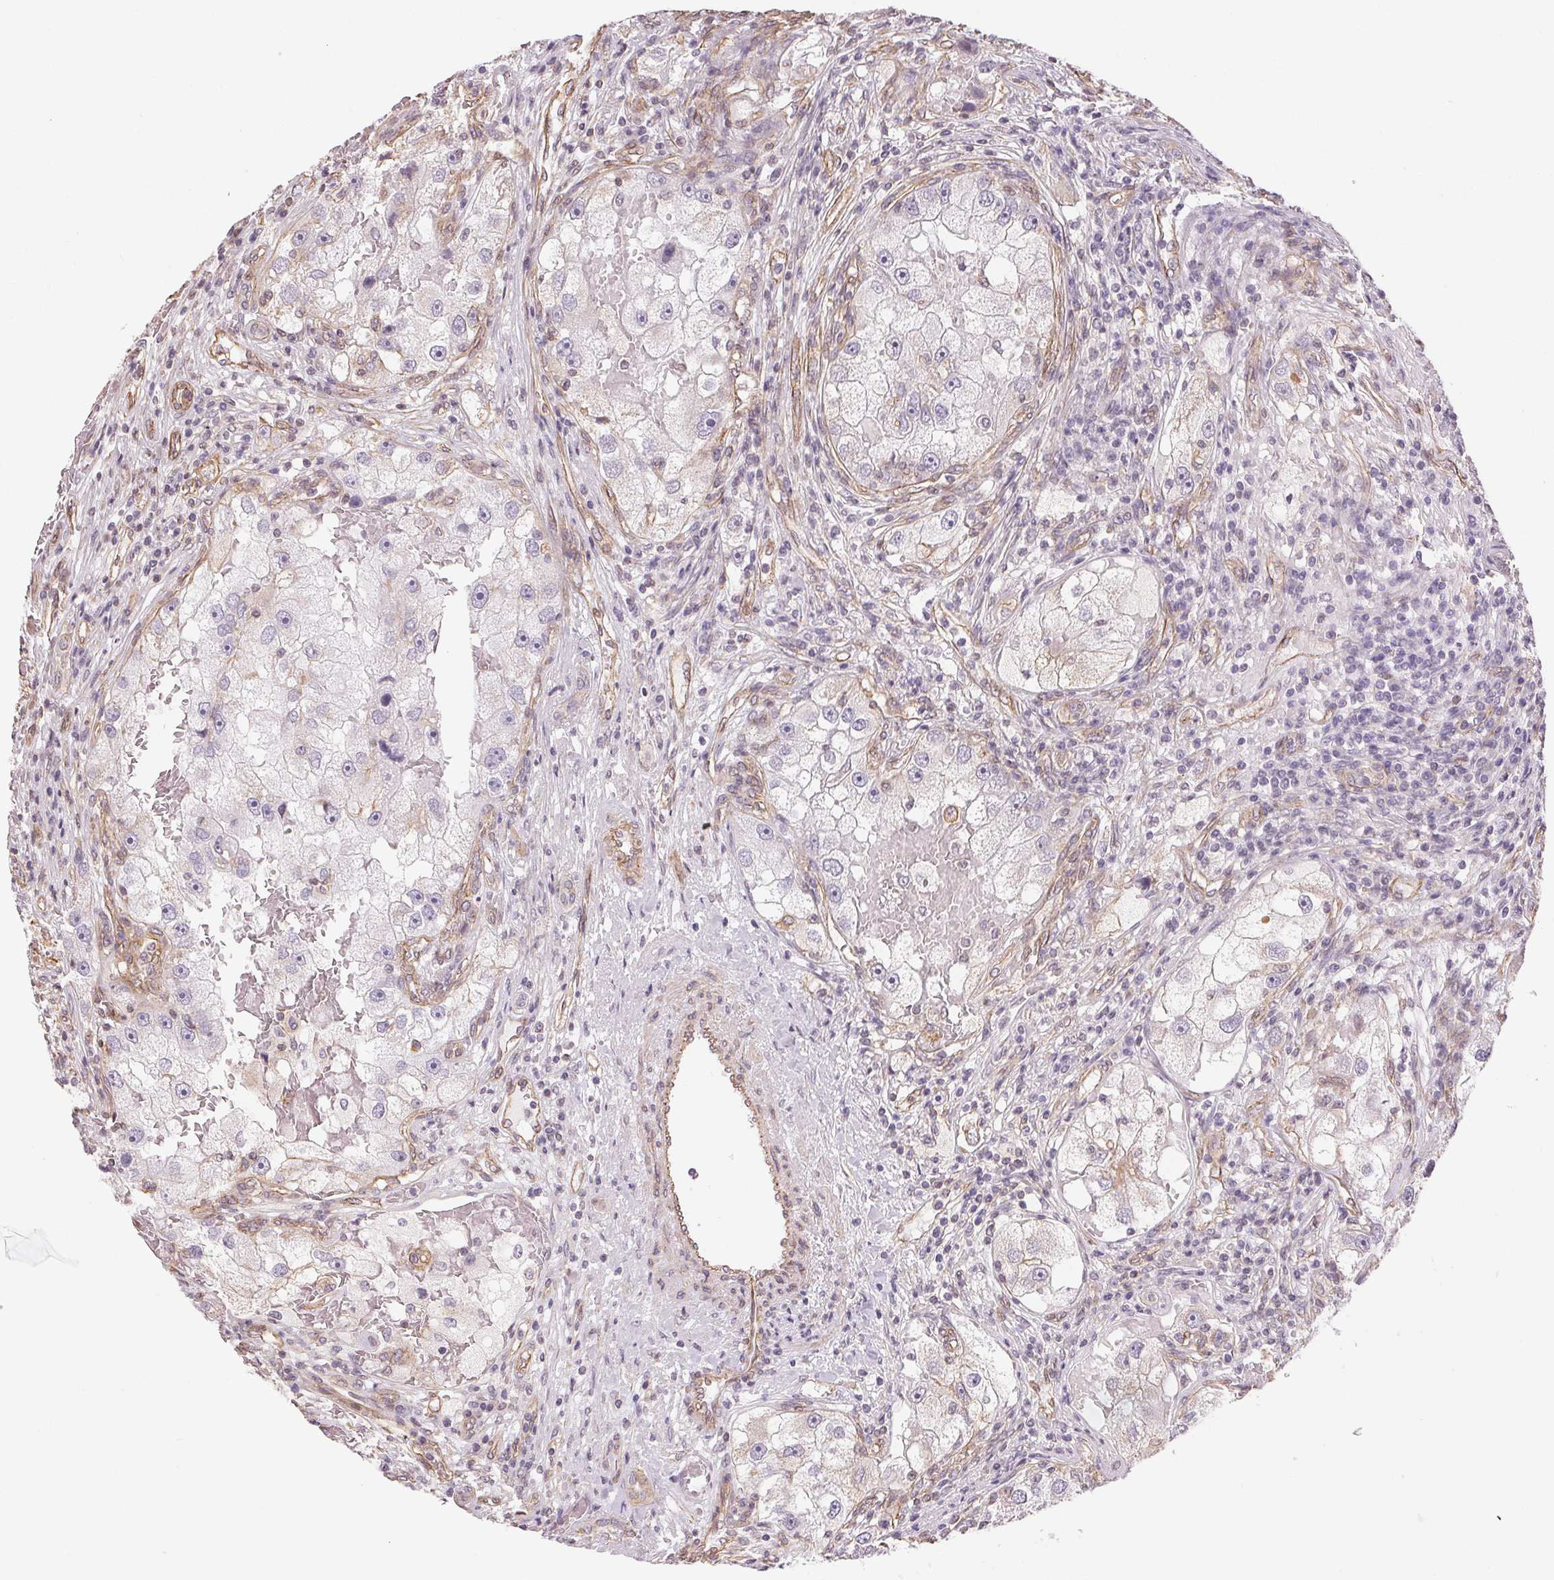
{"staining": {"intensity": "weak", "quantity": "<25%", "location": "cytoplasmic/membranous"}, "tissue": "renal cancer", "cell_type": "Tumor cells", "image_type": "cancer", "snomed": [{"axis": "morphology", "description": "Adenocarcinoma, NOS"}, {"axis": "topography", "description": "Kidney"}], "caption": "This is an IHC histopathology image of adenocarcinoma (renal). There is no staining in tumor cells.", "gene": "PLA2G4F", "patient": {"sex": "male", "age": 63}}